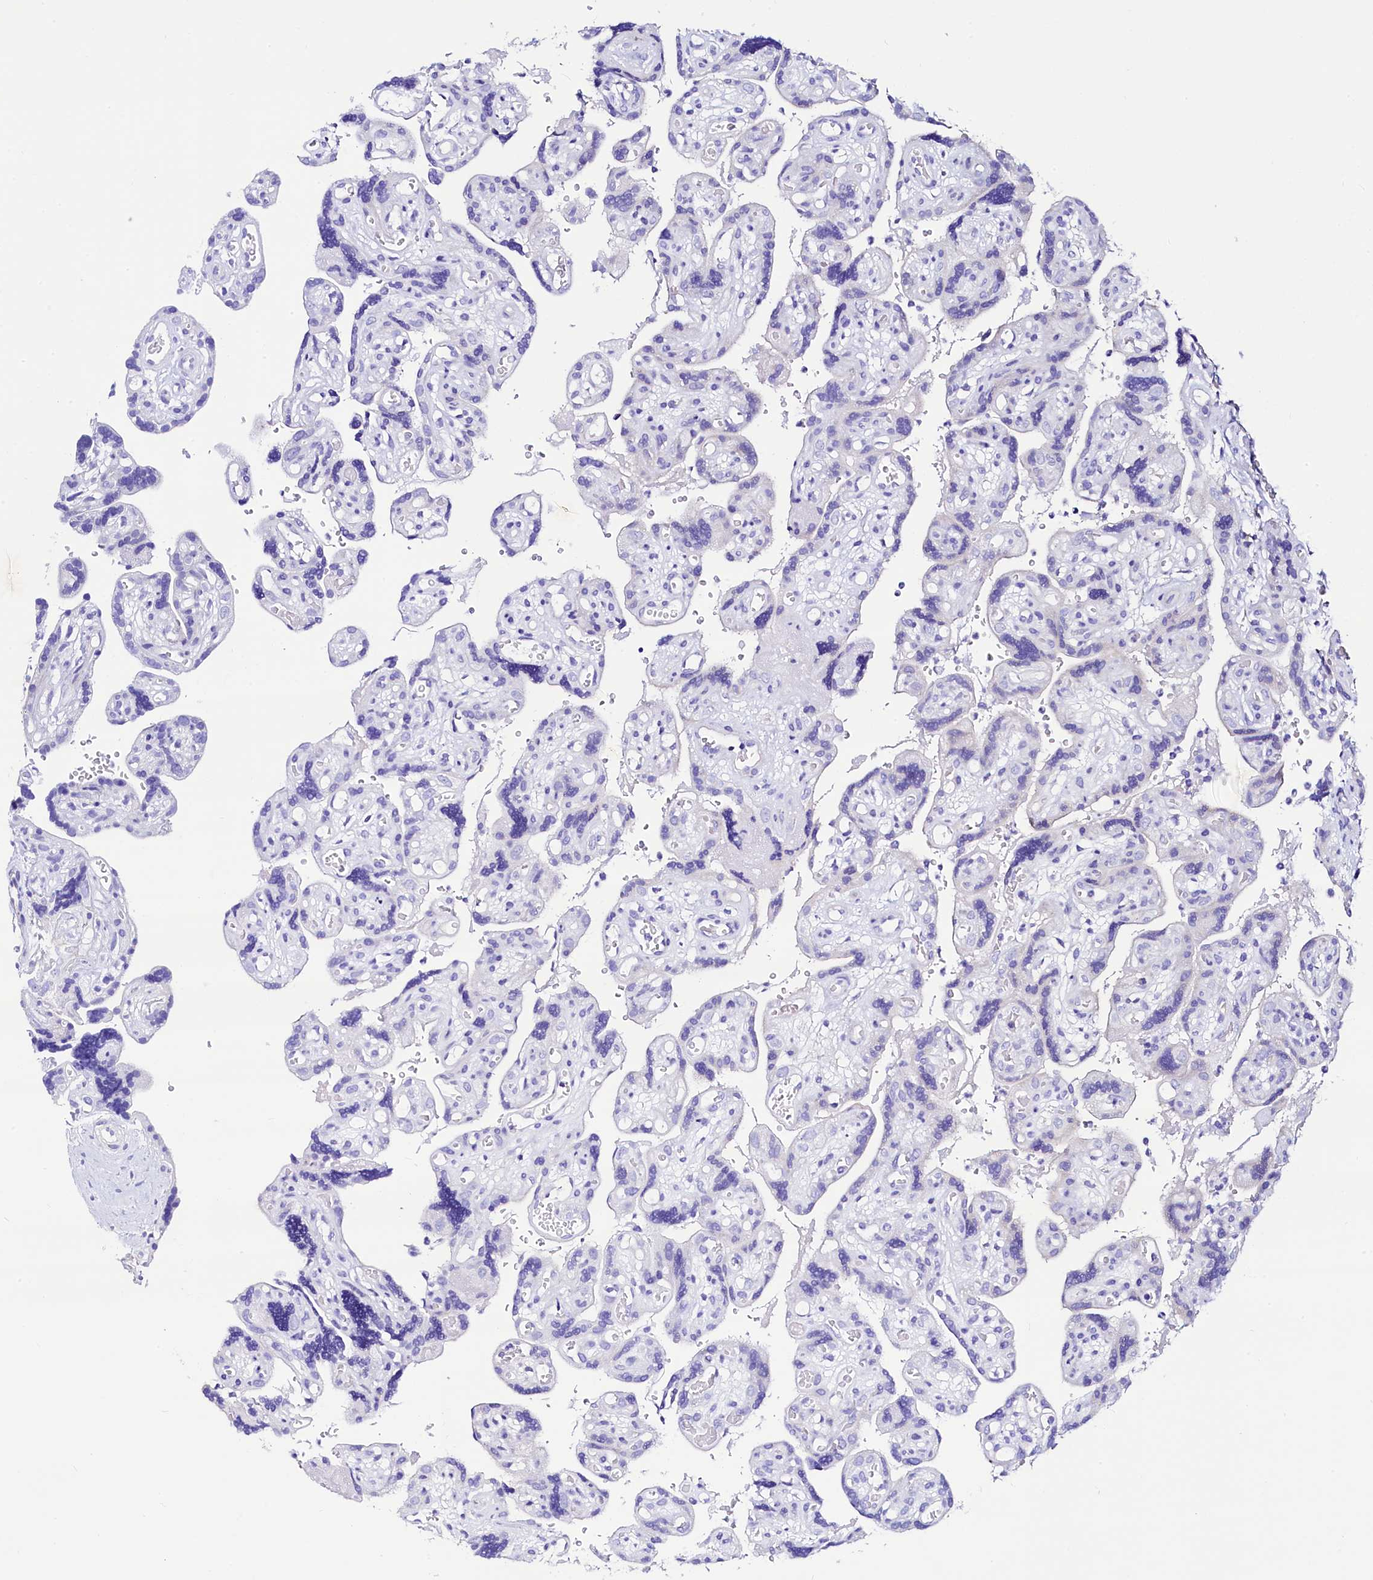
{"staining": {"intensity": "negative", "quantity": "none", "location": "none"}, "tissue": "placenta", "cell_type": "Decidual cells", "image_type": "normal", "snomed": [{"axis": "morphology", "description": "Normal tissue, NOS"}, {"axis": "topography", "description": "Placenta"}], "caption": "Decidual cells show no significant protein positivity in normal placenta. The staining was performed using DAB (3,3'-diaminobenzidine) to visualize the protein expression in brown, while the nuclei were stained in blue with hematoxylin (Magnification: 20x).", "gene": "RBP3", "patient": {"sex": "female", "age": 30}}